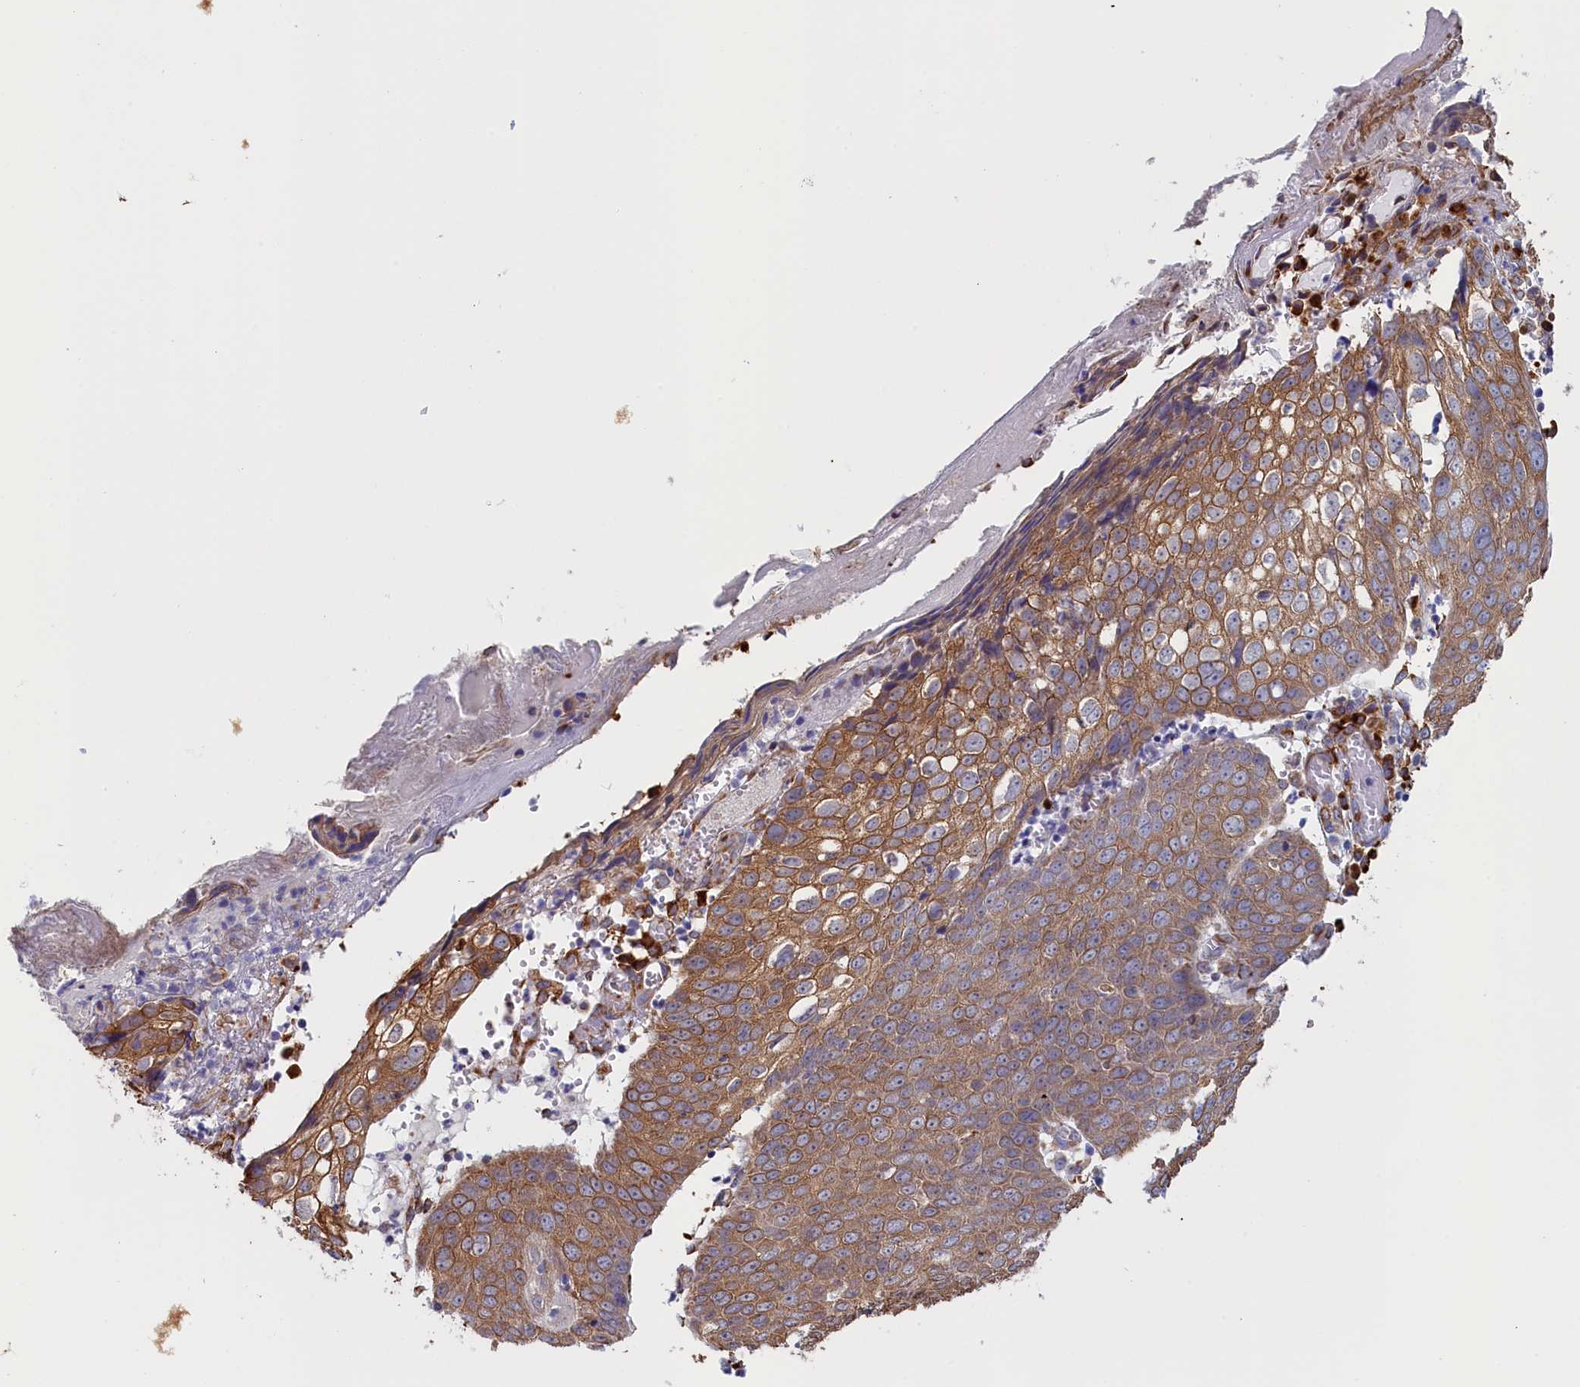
{"staining": {"intensity": "moderate", "quantity": ">75%", "location": "cytoplasmic/membranous"}, "tissue": "skin cancer", "cell_type": "Tumor cells", "image_type": "cancer", "snomed": [{"axis": "morphology", "description": "Squamous cell carcinoma, NOS"}, {"axis": "topography", "description": "Skin"}], "caption": "Moderate cytoplasmic/membranous positivity for a protein is identified in approximately >75% of tumor cells of squamous cell carcinoma (skin) using immunohistochemistry.", "gene": "CCDC68", "patient": {"sex": "male", "age": 71}}